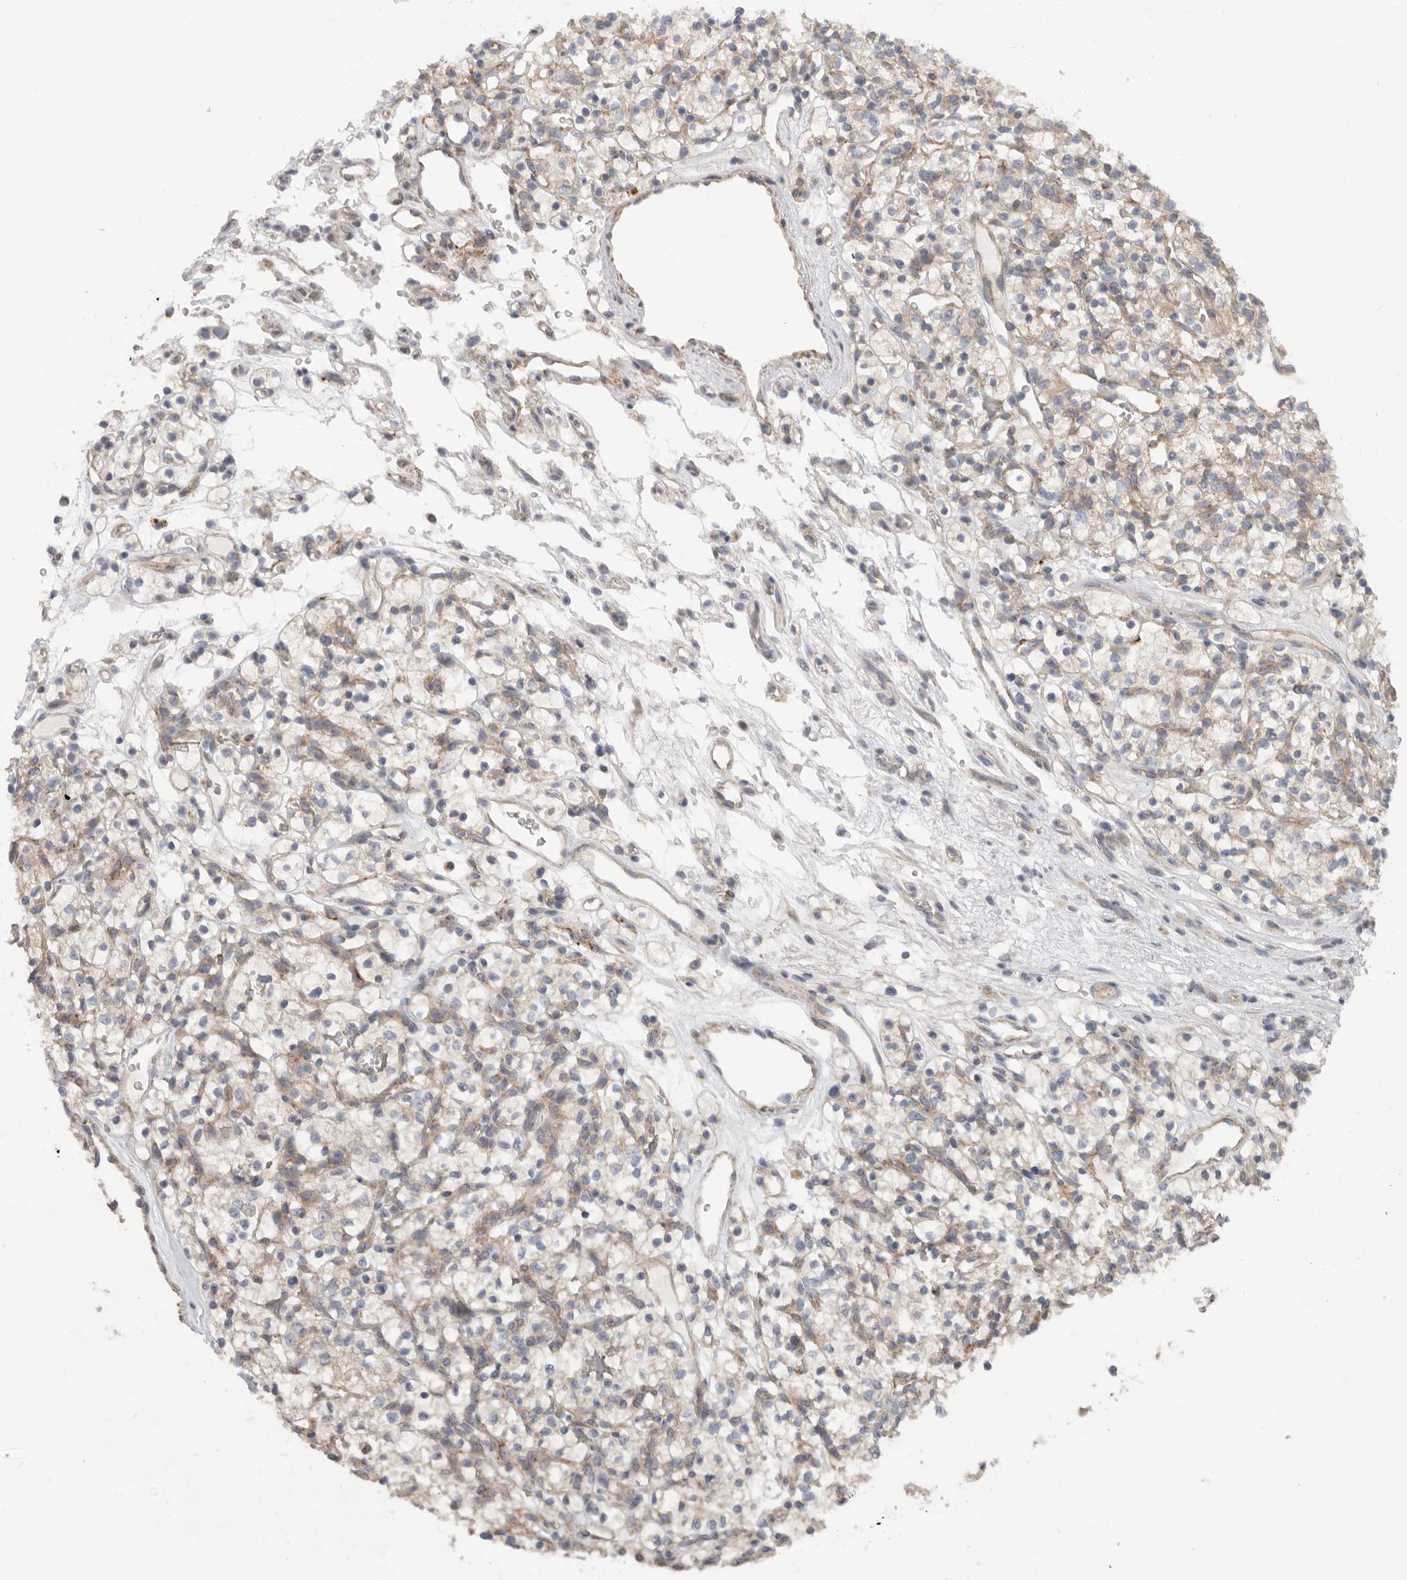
{"staining": {"intensity": "negative", "quantity": "none", "location": "none"}, "tissue": "renal cancer", "cell_type": "Tumor cells", "image_type": "cancer", "snomed": [{"axis": "morphology", "description": "Adenocarcinoma, NOS"}, {"axis": "topography", "description": "Kidney"}], "caption": "The photomicrograph demonstrates no staining of tumor cells in renal adenocarcinoma.", "gene": "MTFR1L", "patient": {"sex": "female", "age": 57}}